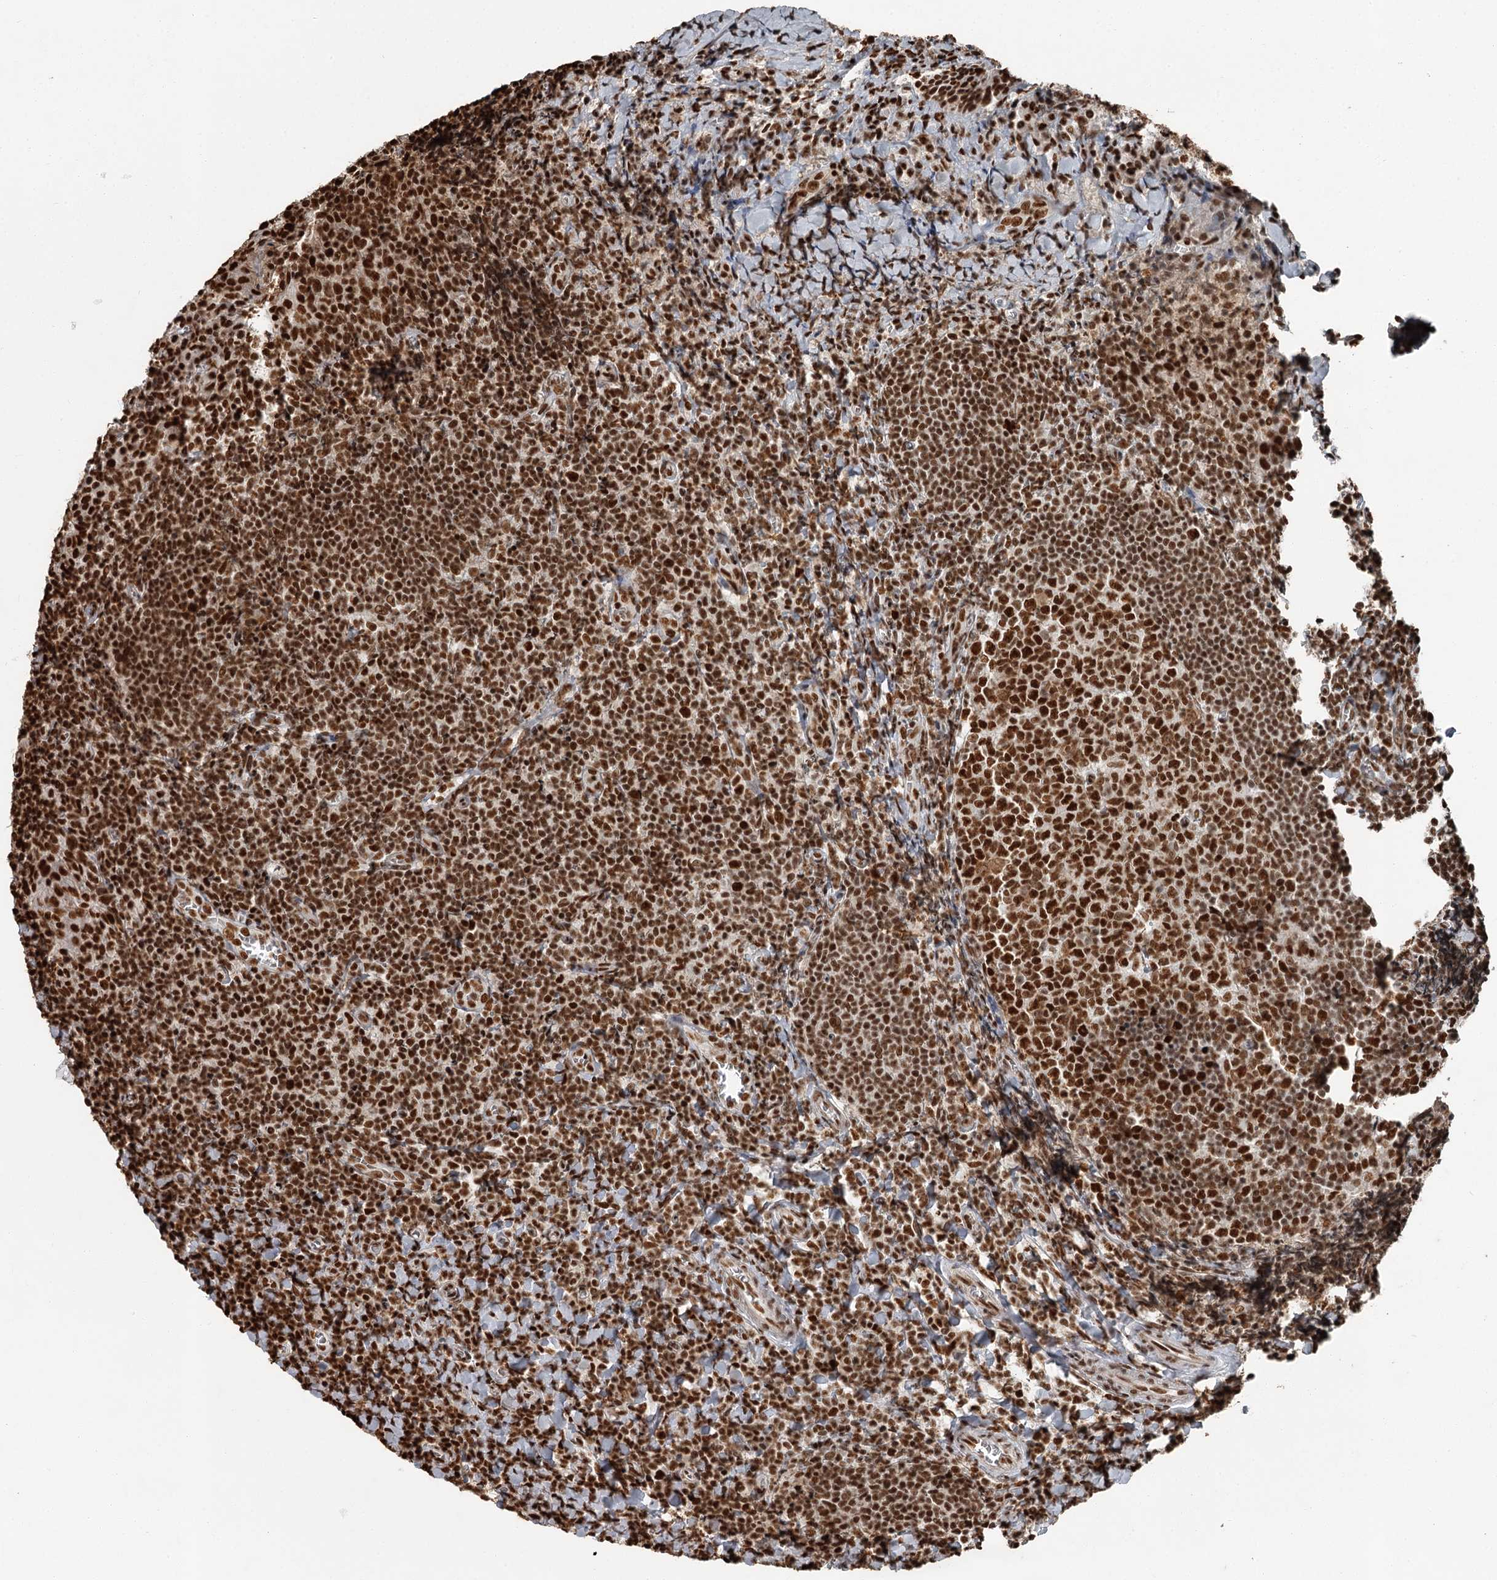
{"staining": {"intensity": "strong", "quantity": ">75%", "location": "nuclear"}, "tissue": "tonsil", "cell_type": "Germinal center cells", "image_type": "normal", "snomed": [{"axis": "morphology", "description": "Normal tissue, NOS"}, {"axis": "topography", "description": "Tonsil"}], "caption": "A high amount of strong nuclear positivity is seen in about >75% of germinal center cells in benign tonsil. The staining was performed using DAB, with brown indicating positive protein expression. Nuclei are stained blue with hematoxylin.", "gene": "RBBP7", "patient": {"sex": "male", "age": 27}}